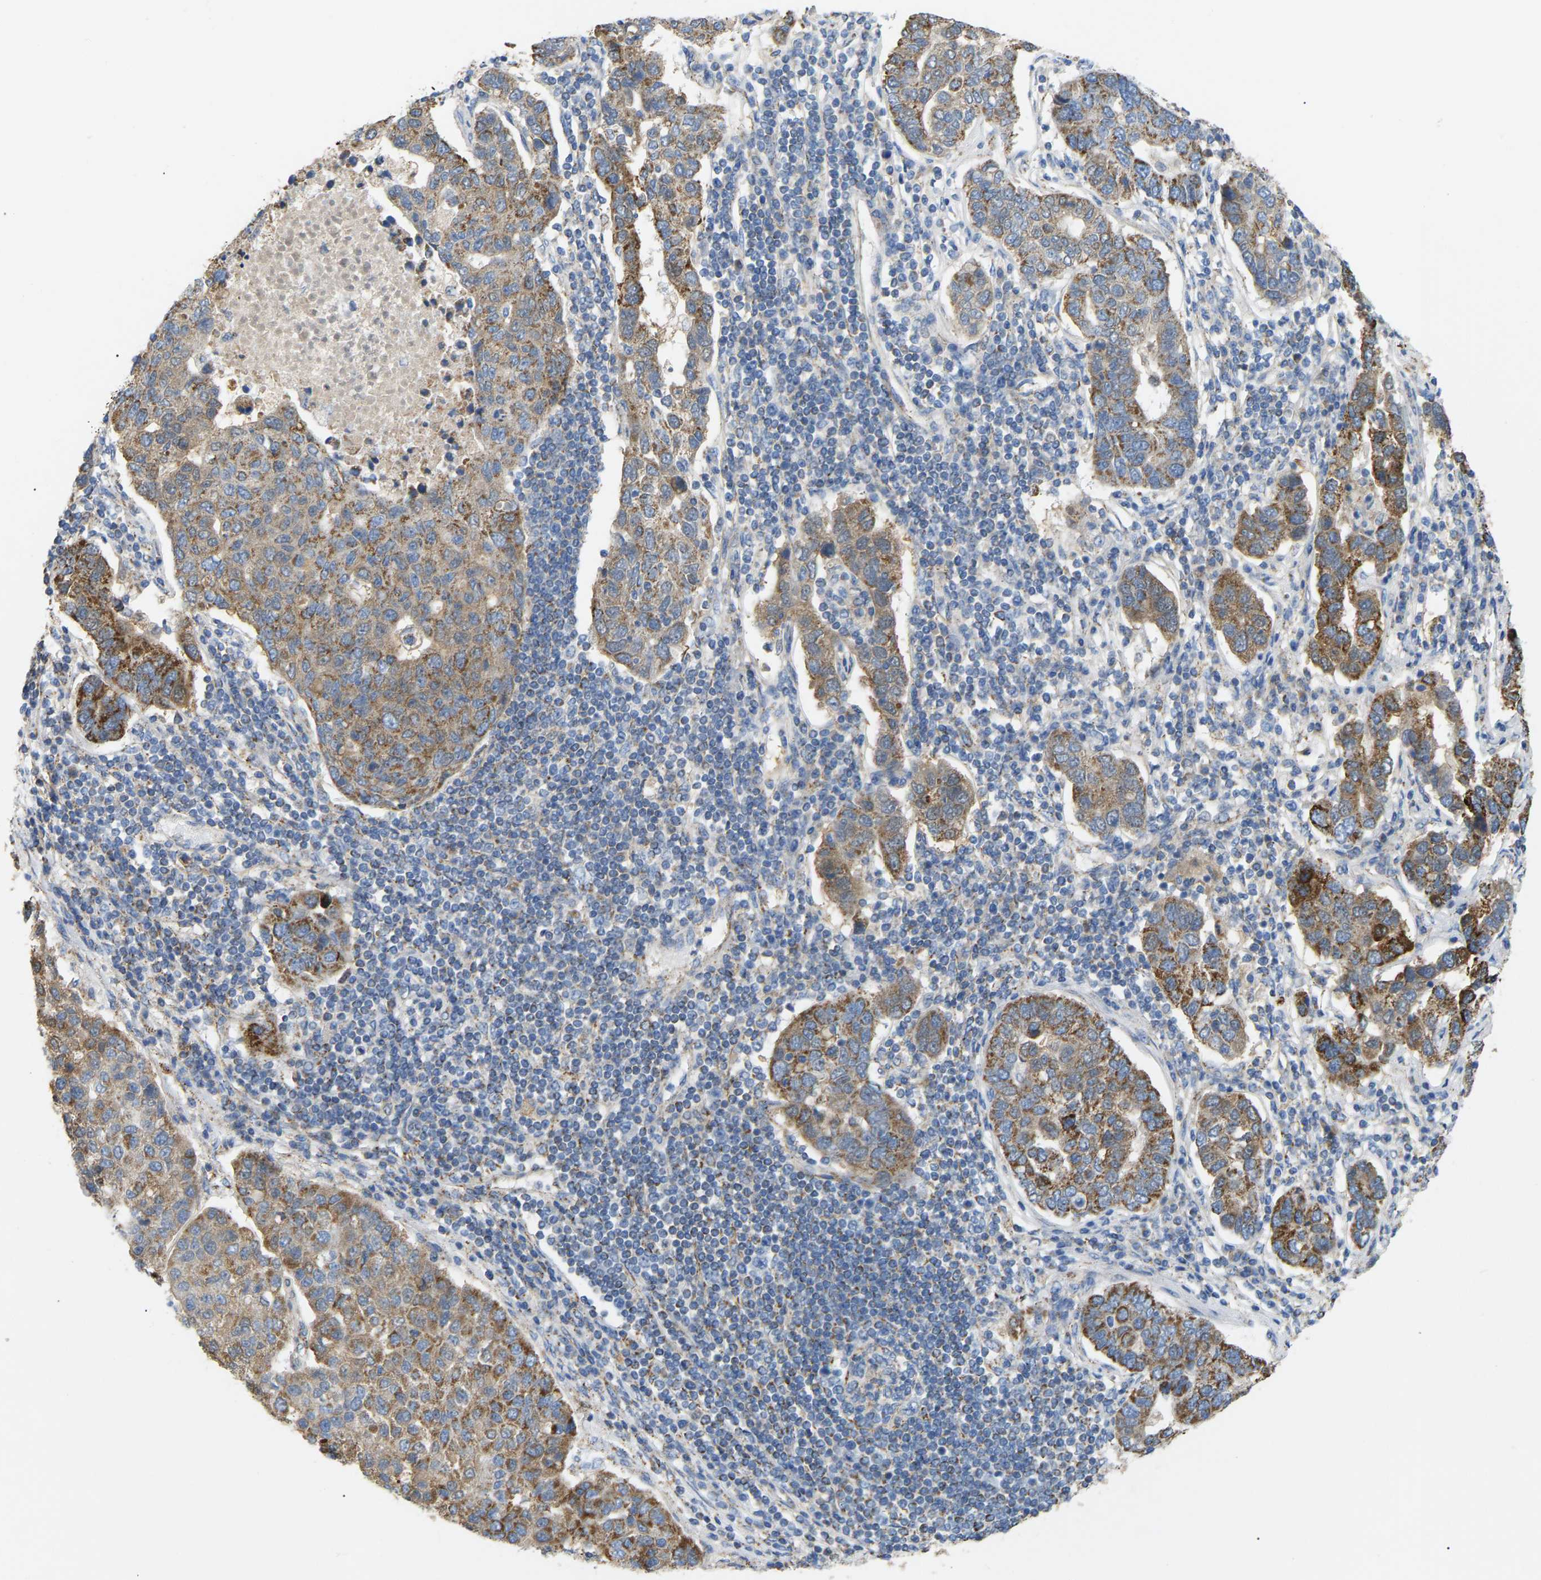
{"staining": {"intensity": "moderate", "quantity": ">75%", "location": "cytoplasmic/membranous"}, "tissue": "pancreatic cancer", "cell_type": "Tumor cells", "image_type": "cancer", "snomed": [{"axis": "morphology", "description": "Adenocarcinoma, NOS"}, {"axis": "topography", "description": "Pancreas"}], "caption": "Protein analysis of adenocarcinoma (pancreatic) tissue exhibits moderate cytoplasmic/membranous expression in about >75% of tumor cells.", "gene": "HIBADH", "patient": {"sex": "female", "age": 61}}